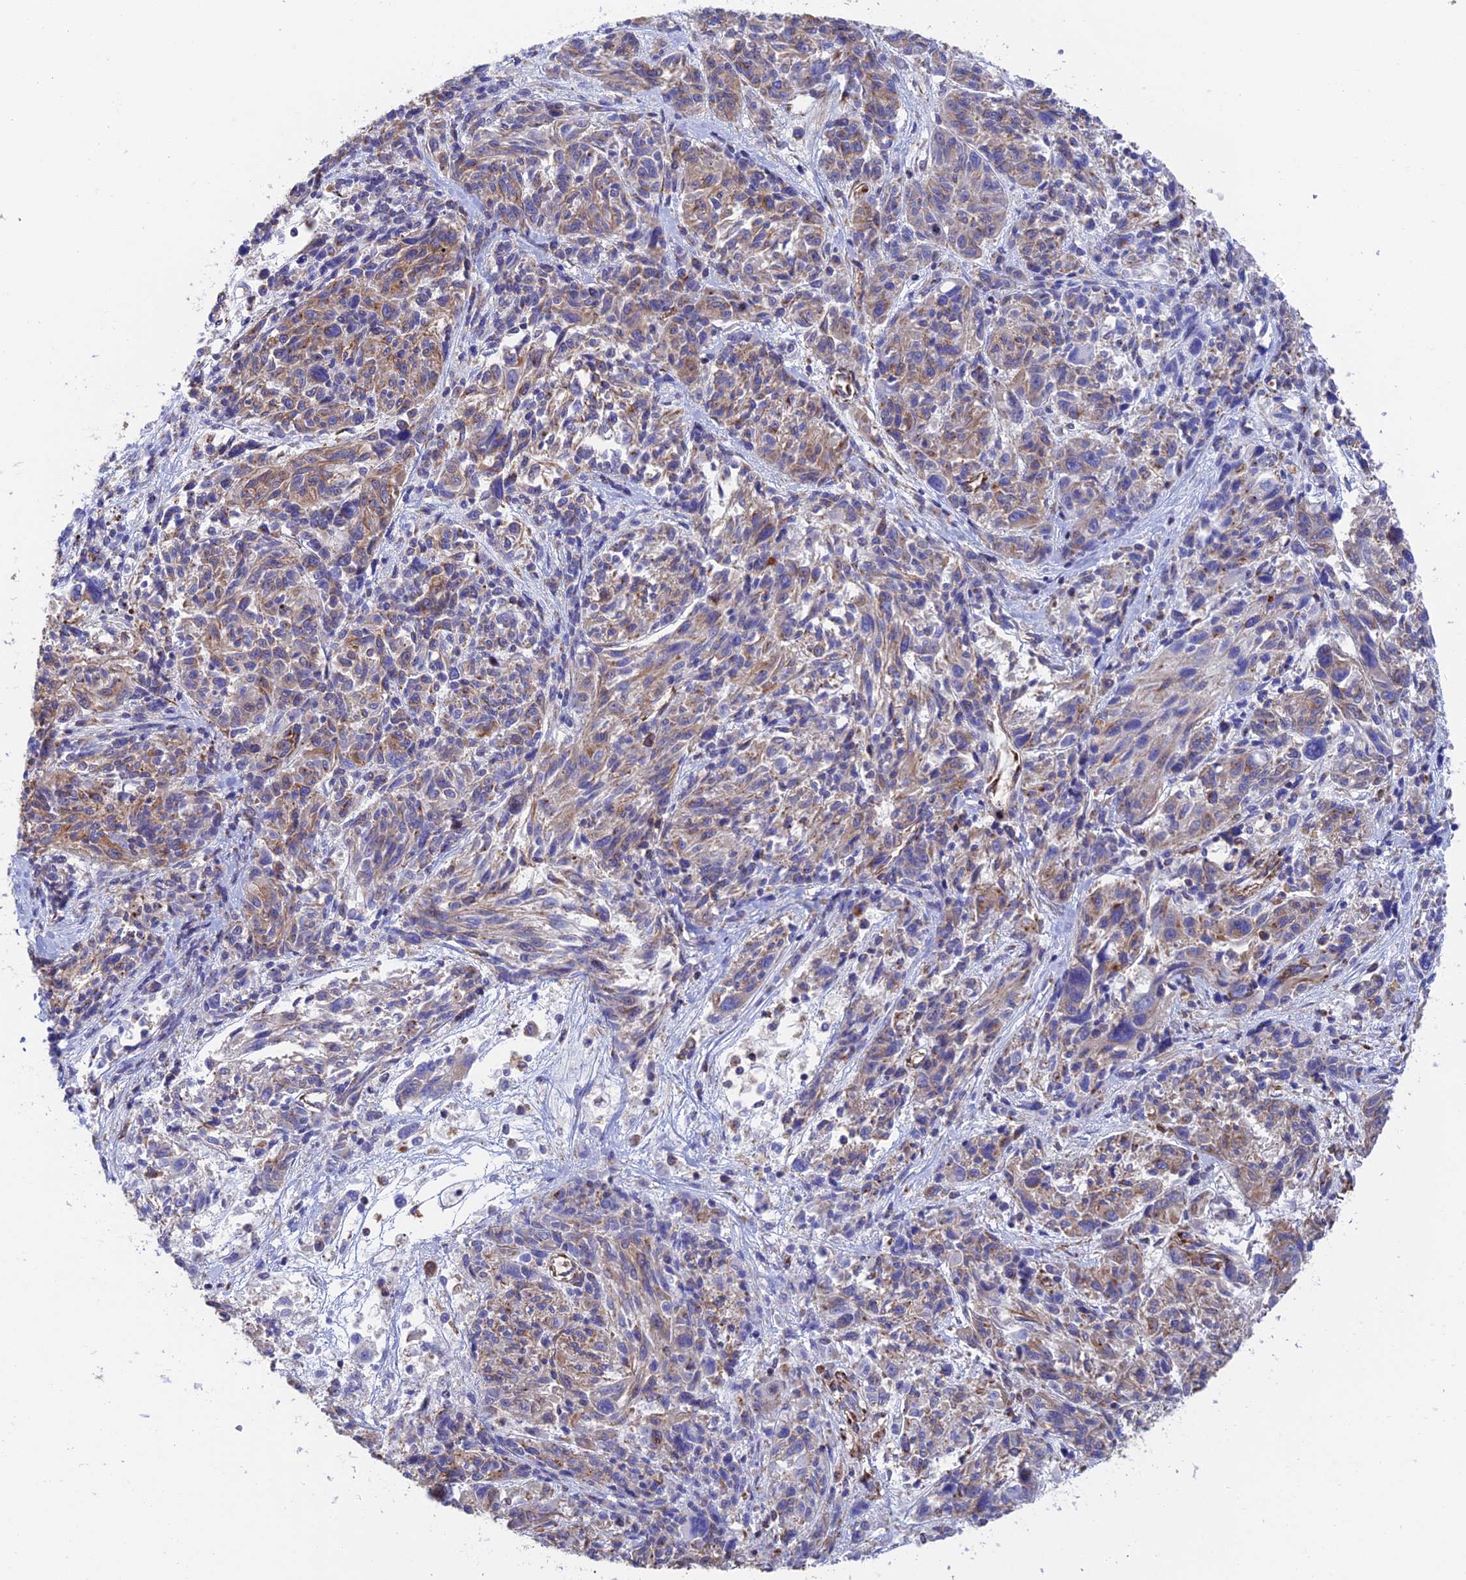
{"staining": {"intensity": "weak", "quantity": ">75%", "location": "cytoplasmic/membranous"}, "tissue": "melanoma", "cell_type": "Tumor cells", "image_type": "cancer", "snomed": [{"axis": "morphology", "description": "Malignant melanoma, NOS"}, {"axis": "topography", "description": "Skin"}], "caption": "Malignant melanoma stained for a protein (brown) exhibits weak cytoplasmic/membranous positive expression in about >75% of tumor cells.", "gene": "DCTN2", "patient": {"sex": "male", "age": 53}}